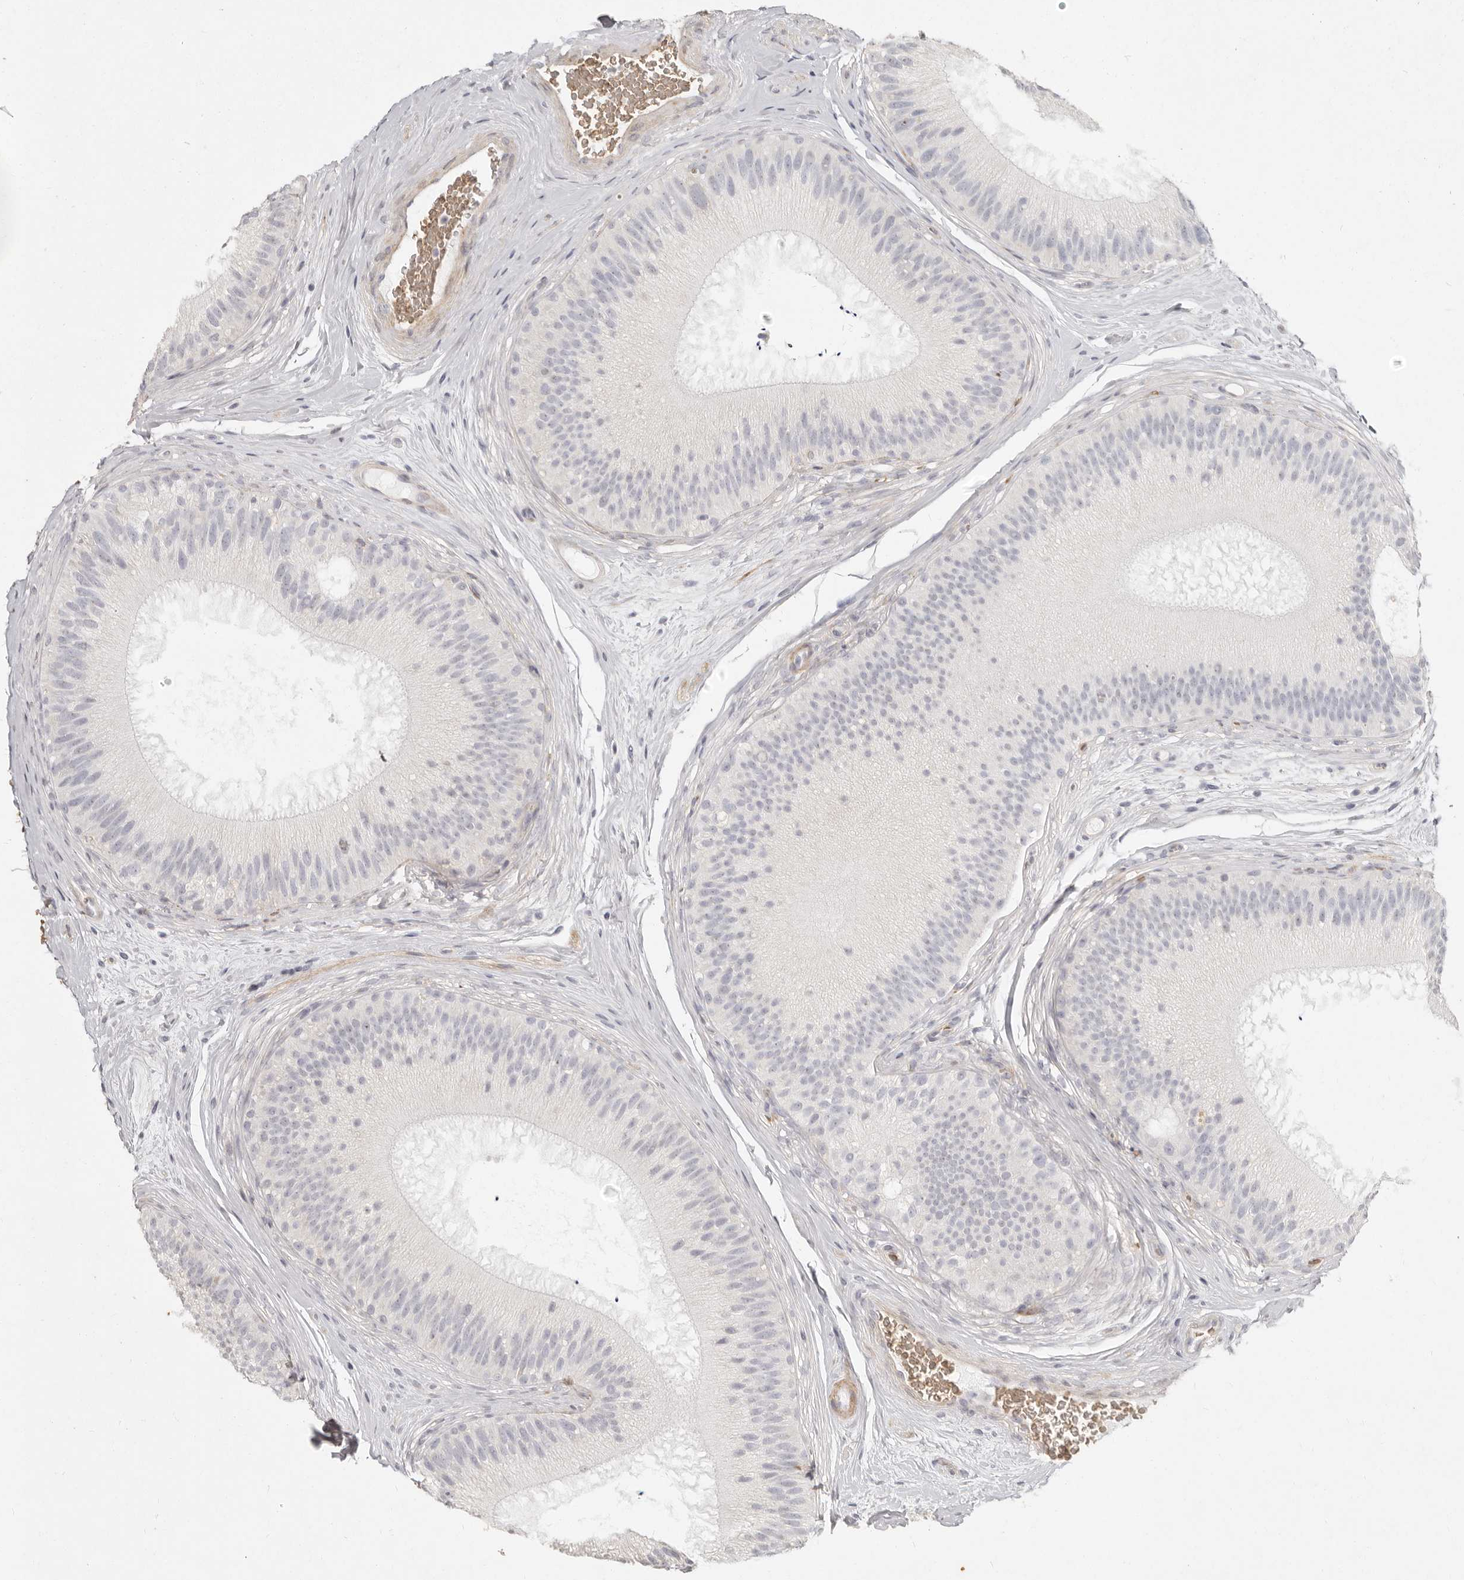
{"staining": {"intensity": "negative", "quantity": "none", "location": "none"}, "tissue": "epididymis", "cell_type": "Glandular cells", "image_type": "normal", "snomed": [{"axis": "morphology", "description": "Normal tissue, NOS"}, {"axis": "topography", "description": "Epididymis"}], "caption": "An immunohistochemistry (IHC) histopathology image of benign epididymis is shown. There is no staining in glandular cells of epididymis.", "gene": "NIBAN1", "patient": {"sex": "male", "age": 45}}